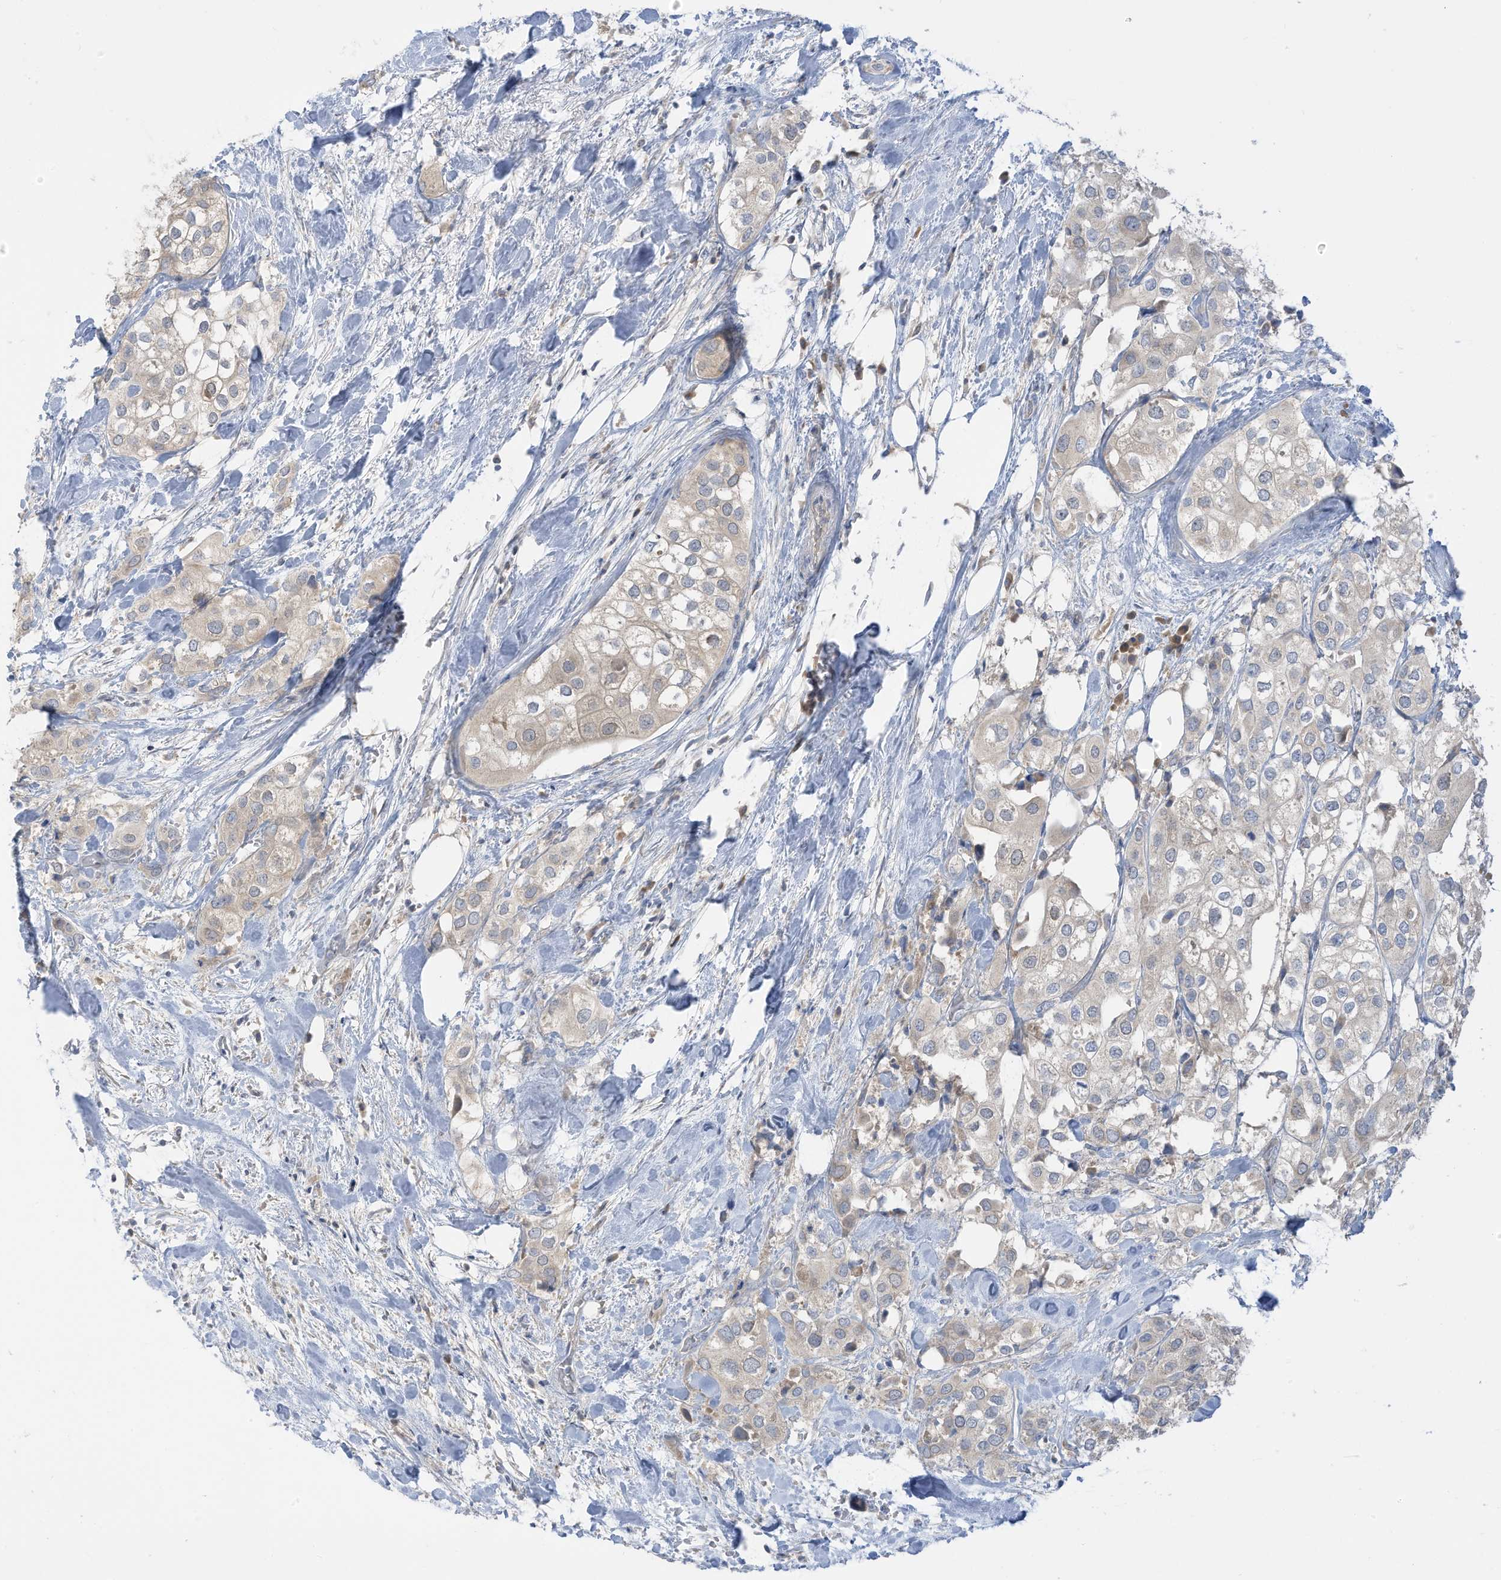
{"staining": {"intensity": "negative", "quantity": "none", "location": "none"}, "tissue": "urothelial cancer", "cell_type": "Tumor cells", "image_type": "cancer", "snomed": [{"axis": "morphology", "description": "Urothelial carcinoma, High grade"}, {"axis": "topography", "description": "Urinary bladder"}], "caption": "The IHC micrograph has no significant positivity in tumor cells of high-grade urothelial carcinoma tissue.", "gene": "LRRN2", "patient": {"sex": "male", "age": 64}}